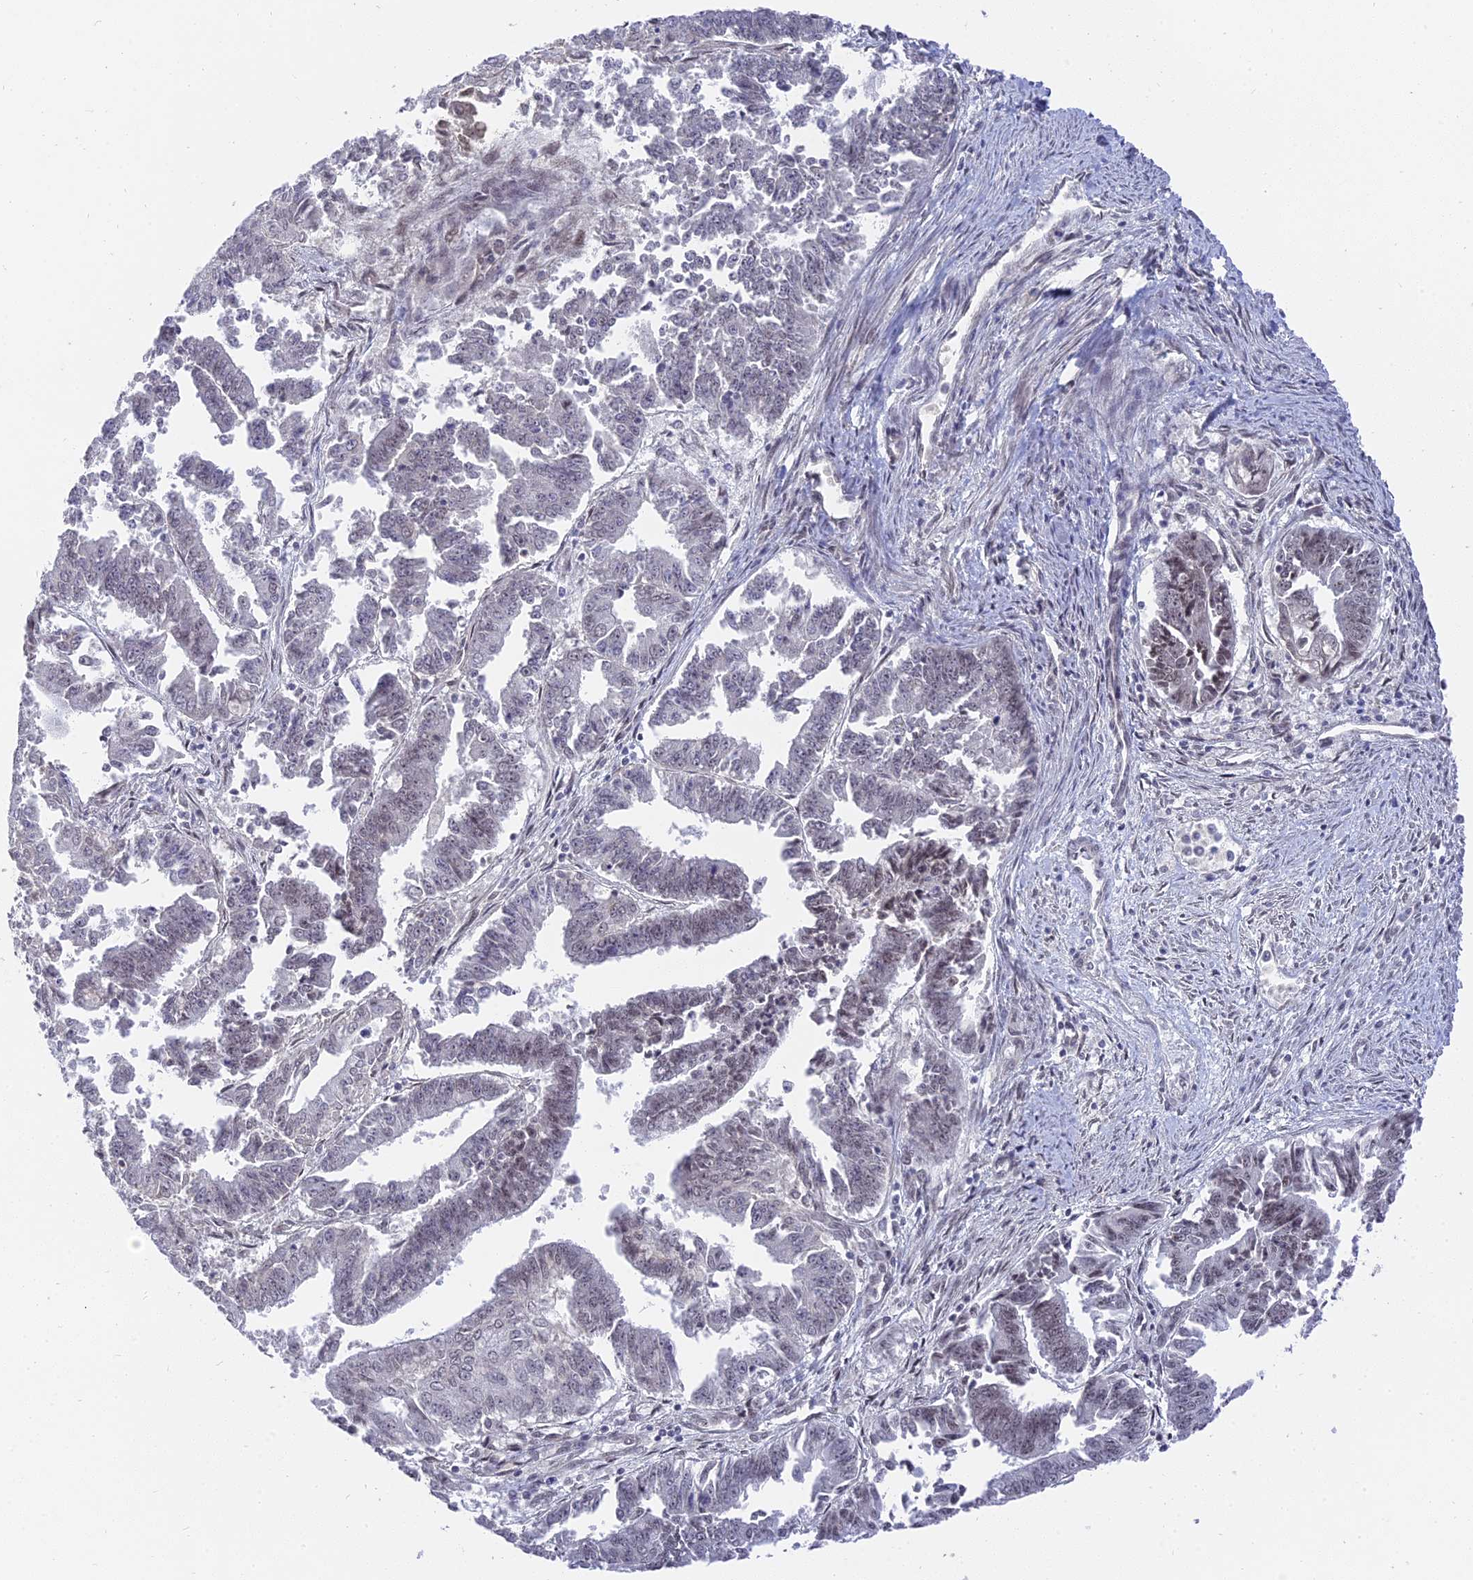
{"staining": {"intensity": "weak", "quantity": "25%-75%", "location": "nuclear"}, "tissue": "endometrial cancer", "cell_type": "Tumor cells", "image_type": "cancer", "snomed": [{"axis": "morphology", "description": "Adenocarcinoma, NOS"}, {"axis": "topography", "description": "Endometrium"}], "caption": "Protein expression analysis of endometrial adenocarcinoma shows weak nuclear expression in about 25%-75% of tumor cells.", "gene": "NR1H3", "patient": {"sex": "female", "age": 73}}